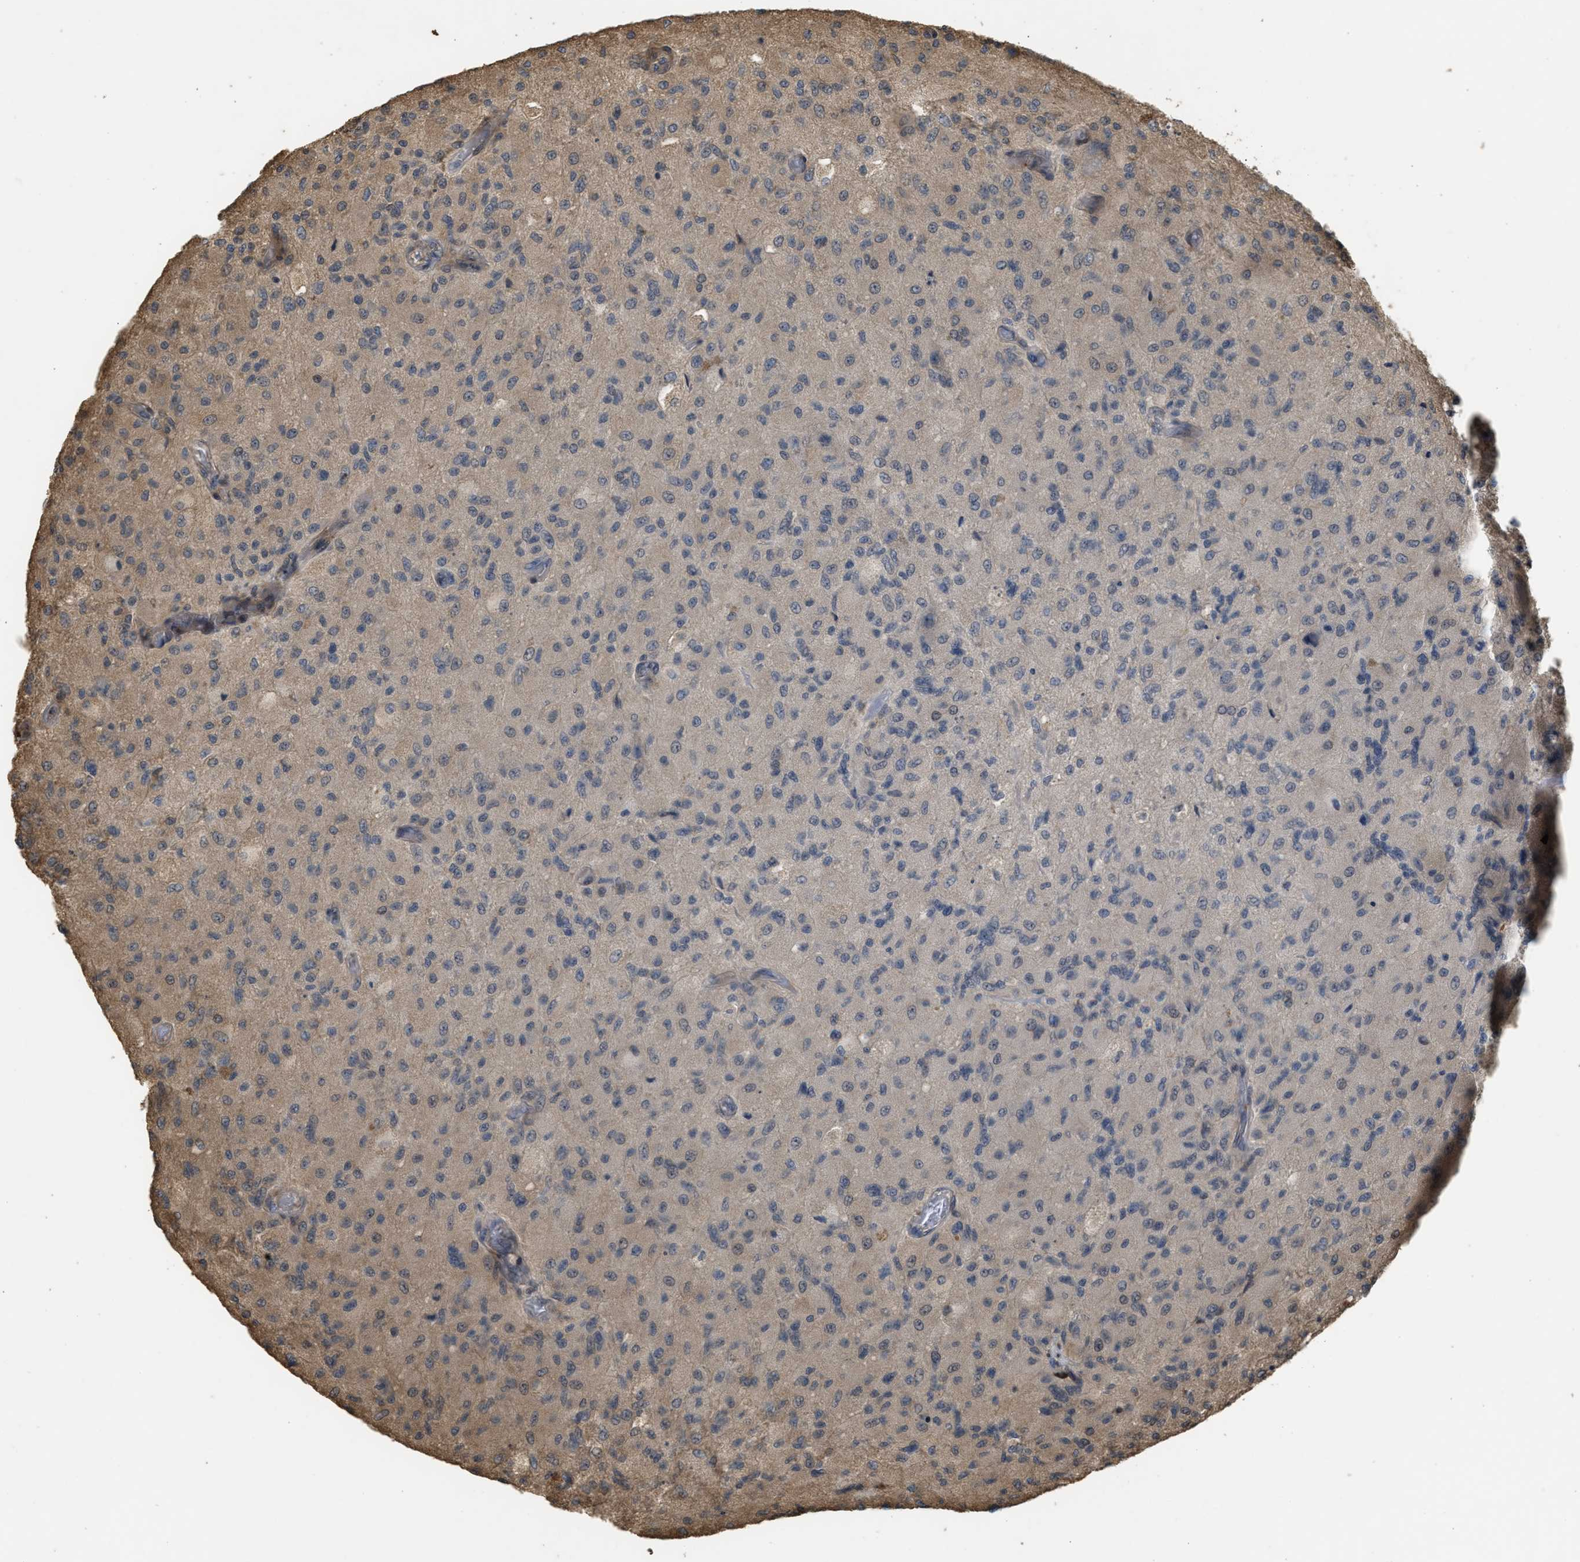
{"staining": {"intensity": "negative", "quantity": "none", "location": "none"}, "tissue": "glioma", "cell_type": "Tumor cells", "image_type": "cancer", "snomed": [{"axis": "morphology", "description": "Normal tissue, NOS"}, {"axis": "morphology", "description": "Glioma, malignant, High grade"}, {"axis": "topography", "description": "Cerebral cortex"}], "caption": "Tumor cells show no significant protein staining in malignant glioma (high-grade).", "gene": "ARHGDIA", "patient": {"sex": "male", "age": 77}}